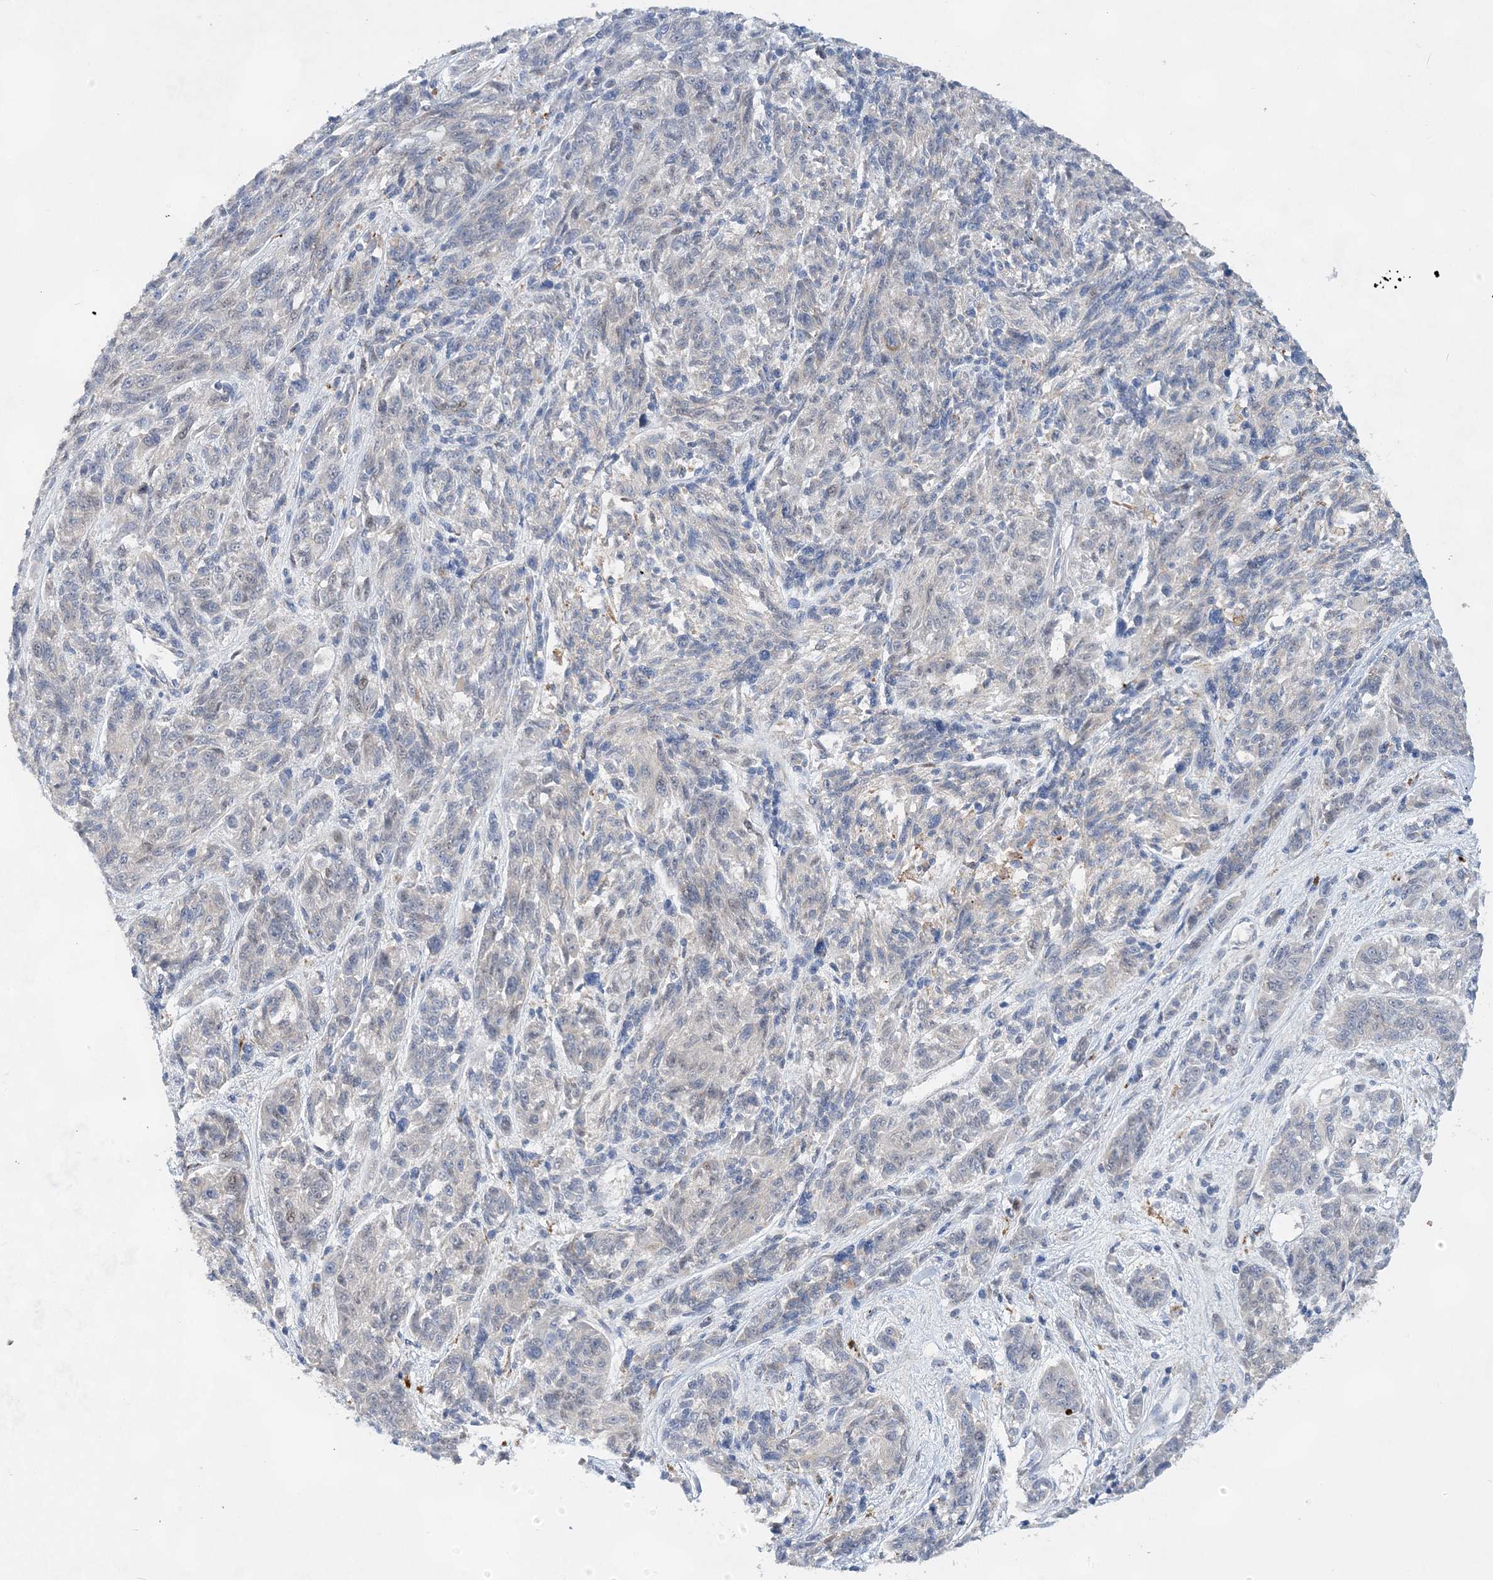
{"staining": {"intensity": "negative", "quantity": "none", "location": "none"}, "tissue": "melanoma", "cell_type": "Tumor cells", "image_type": "cancer", "snomed": [{"axis": "morphology", "description": "Malignant melanoma, NOS"}, {"axis": "topography", "description": "Skin"}], "caption": "Tumor cells are negative for protein expression in human malignant melanoma.", "gene": "TRAPPC13", "patient": {"sex": "male", "age": 53}}